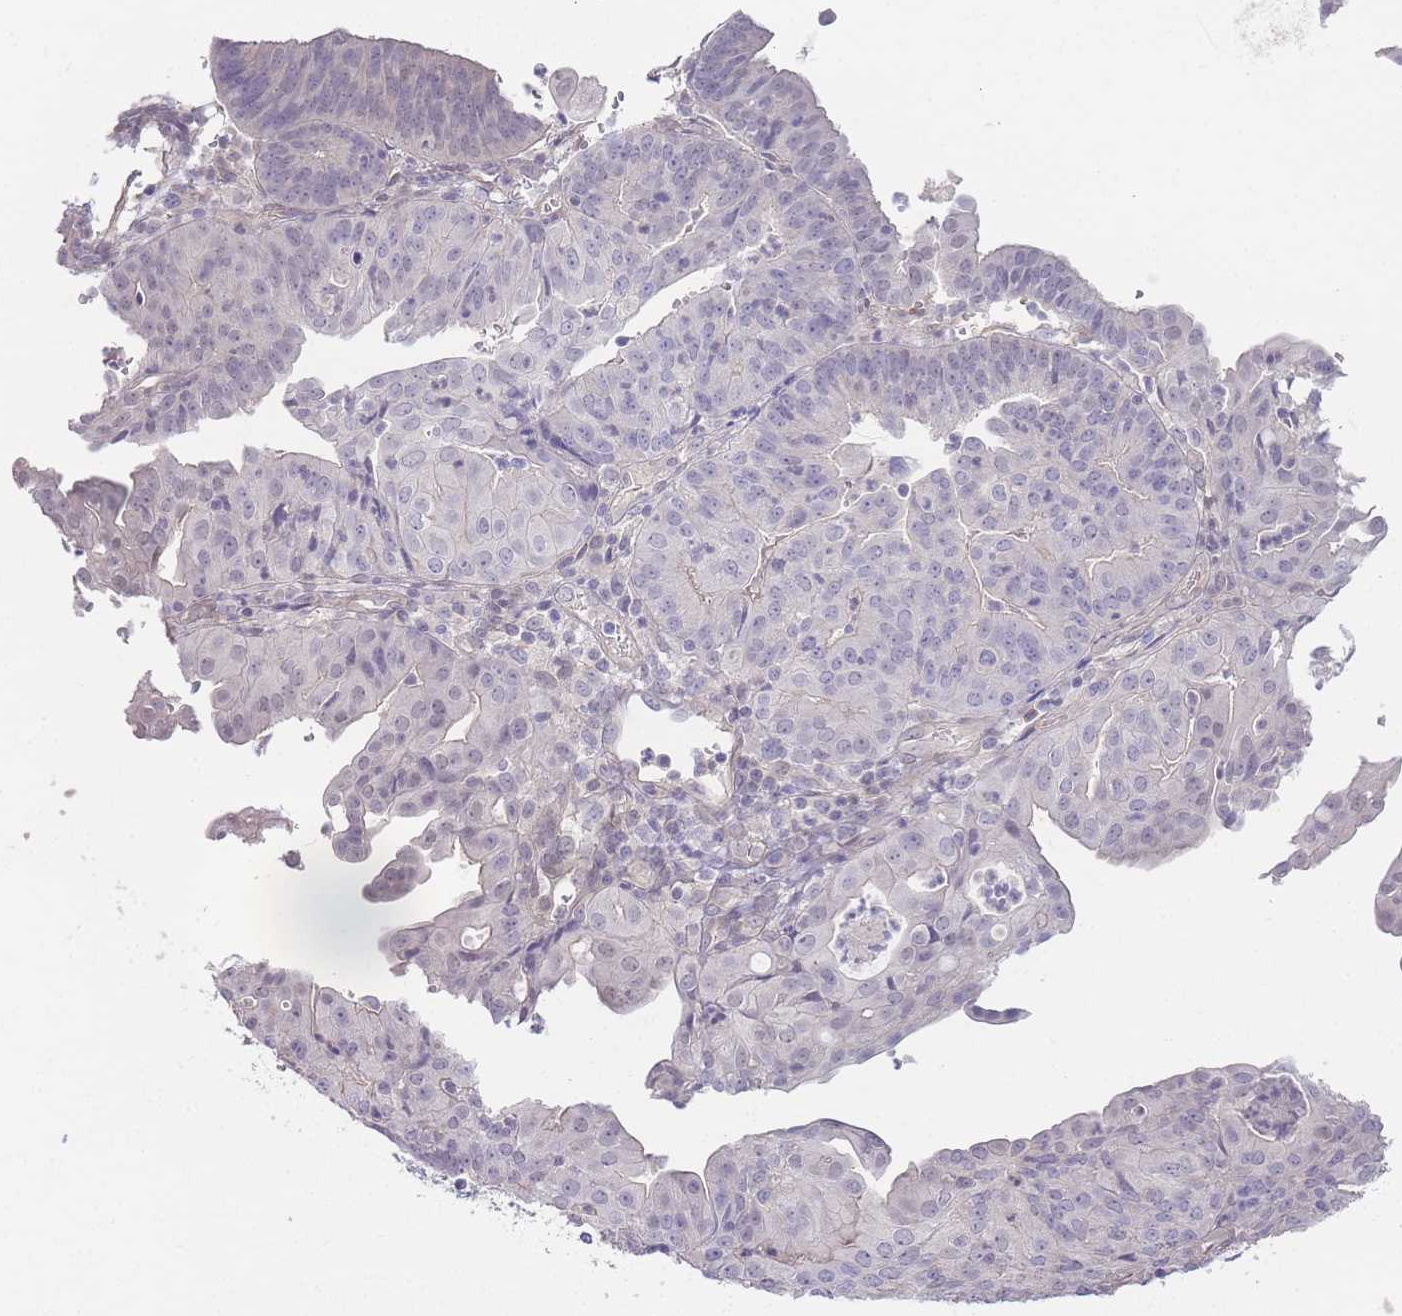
{"staining": {"intensity": "negative", "quantity": "none", "location": "none"}, "tissue": "endometrial cancer", "cell_type": "Tumor cells", "image_type": "cancer", "snomed": [{"axis": "morphology", "description": "Adenocarcinoma, NOS"}, {"axis": "topography", "description": "Endometrium"}], "caption": "IHC image of neoplastic tissue: human endometrial cancer (adenocarcinoma) stained with DAB shows no significant protein expression in tumor cells.", "gene": "SPHKAP", "patient": {"sex": "female", "age": 56}}